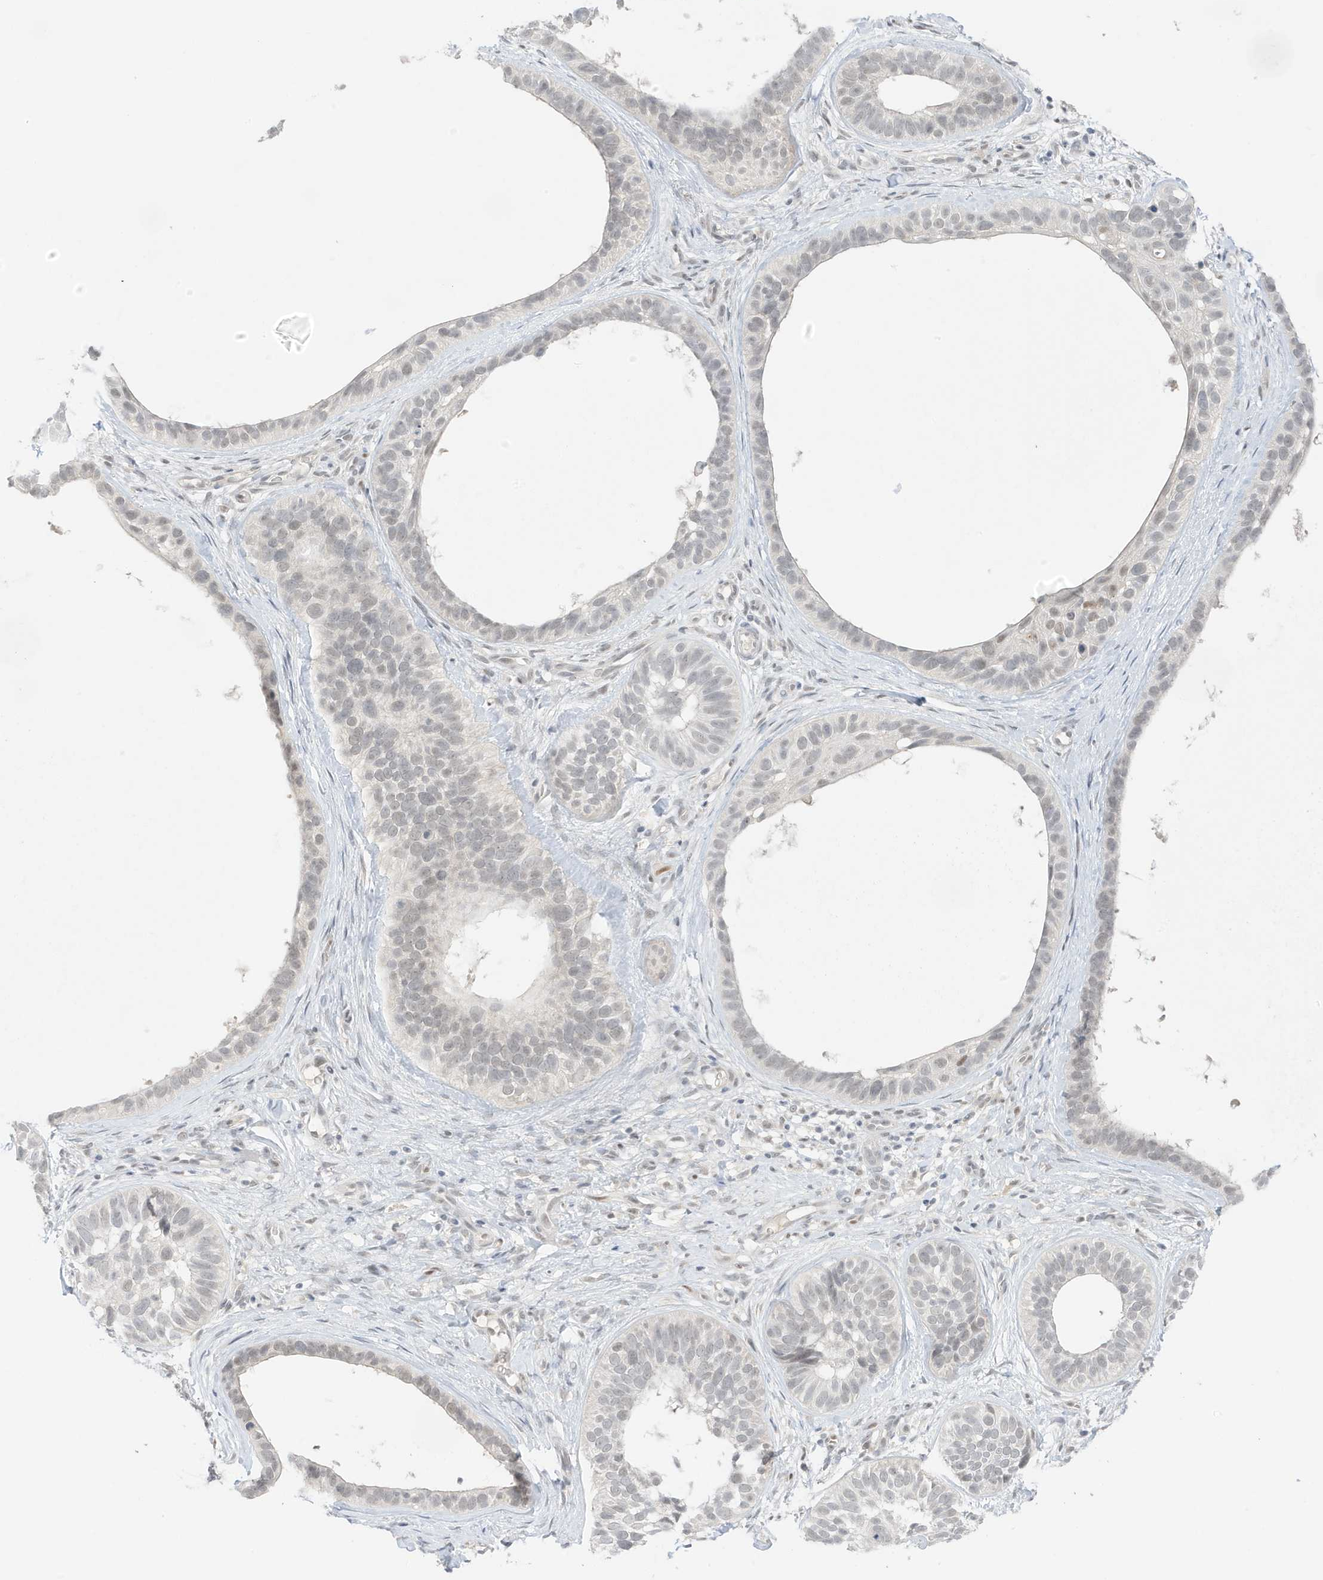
{"staining": {"intensity": "moderate", "quantity": "<25%", "location": "nuclear"}, "tissue": "skin cancer", "cell_type": "Tumor cells", "image_type": "cancer", "snomed": [{"axis": "morphology", "description": "Basal cell carcinoma"}, {"axis": "topography", "description": "Skin"}], "caption": "Protein staining of basal cell carcinoma (skin) tissue exhibits moderate nuclear expression in approximately <25% of tumor cells. (DAB (3,3'-diaminobenzidine) IHC with brightfield microscopy, high magnification).", "gene": "MSL3", "patient": {"sex": "male", "age": 62}}